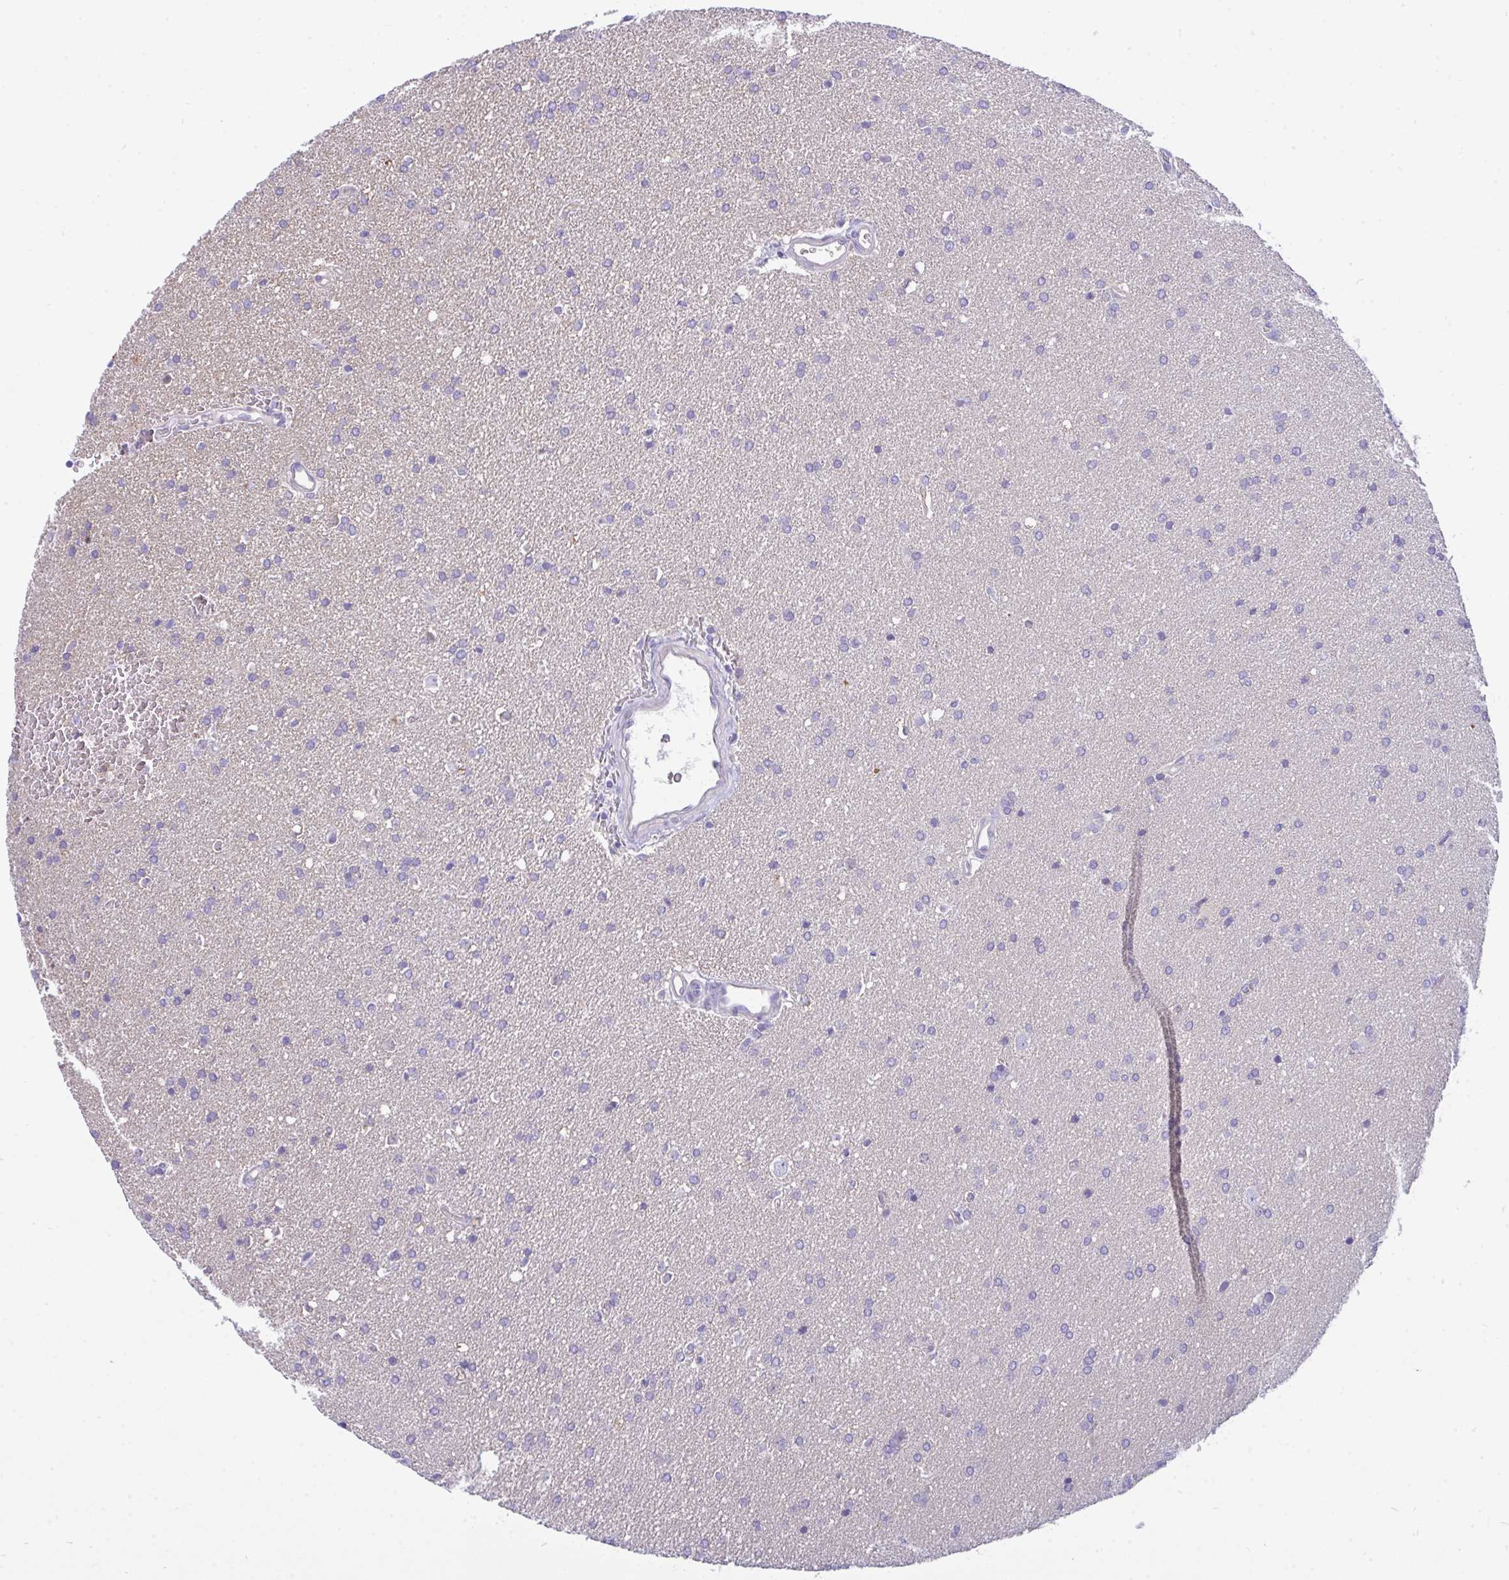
{"staining": {"intensity": "negative", "quantity": "none", "location": "none"}, "tissue": "glioma", "cell_type": "Tumor cells", "image_type": "cancer", "snomed": [{"axis": "morphology", "description": "Glioma, malignant, Low grade"}, {"axis": "topography", "description": "Brain"}], "caption": "This is an IHC image of malignant glioma (low-grade). There is no expression in tumor cells.", "gene": "MYH10", "patient": {"sex": "female", "age": 34}}